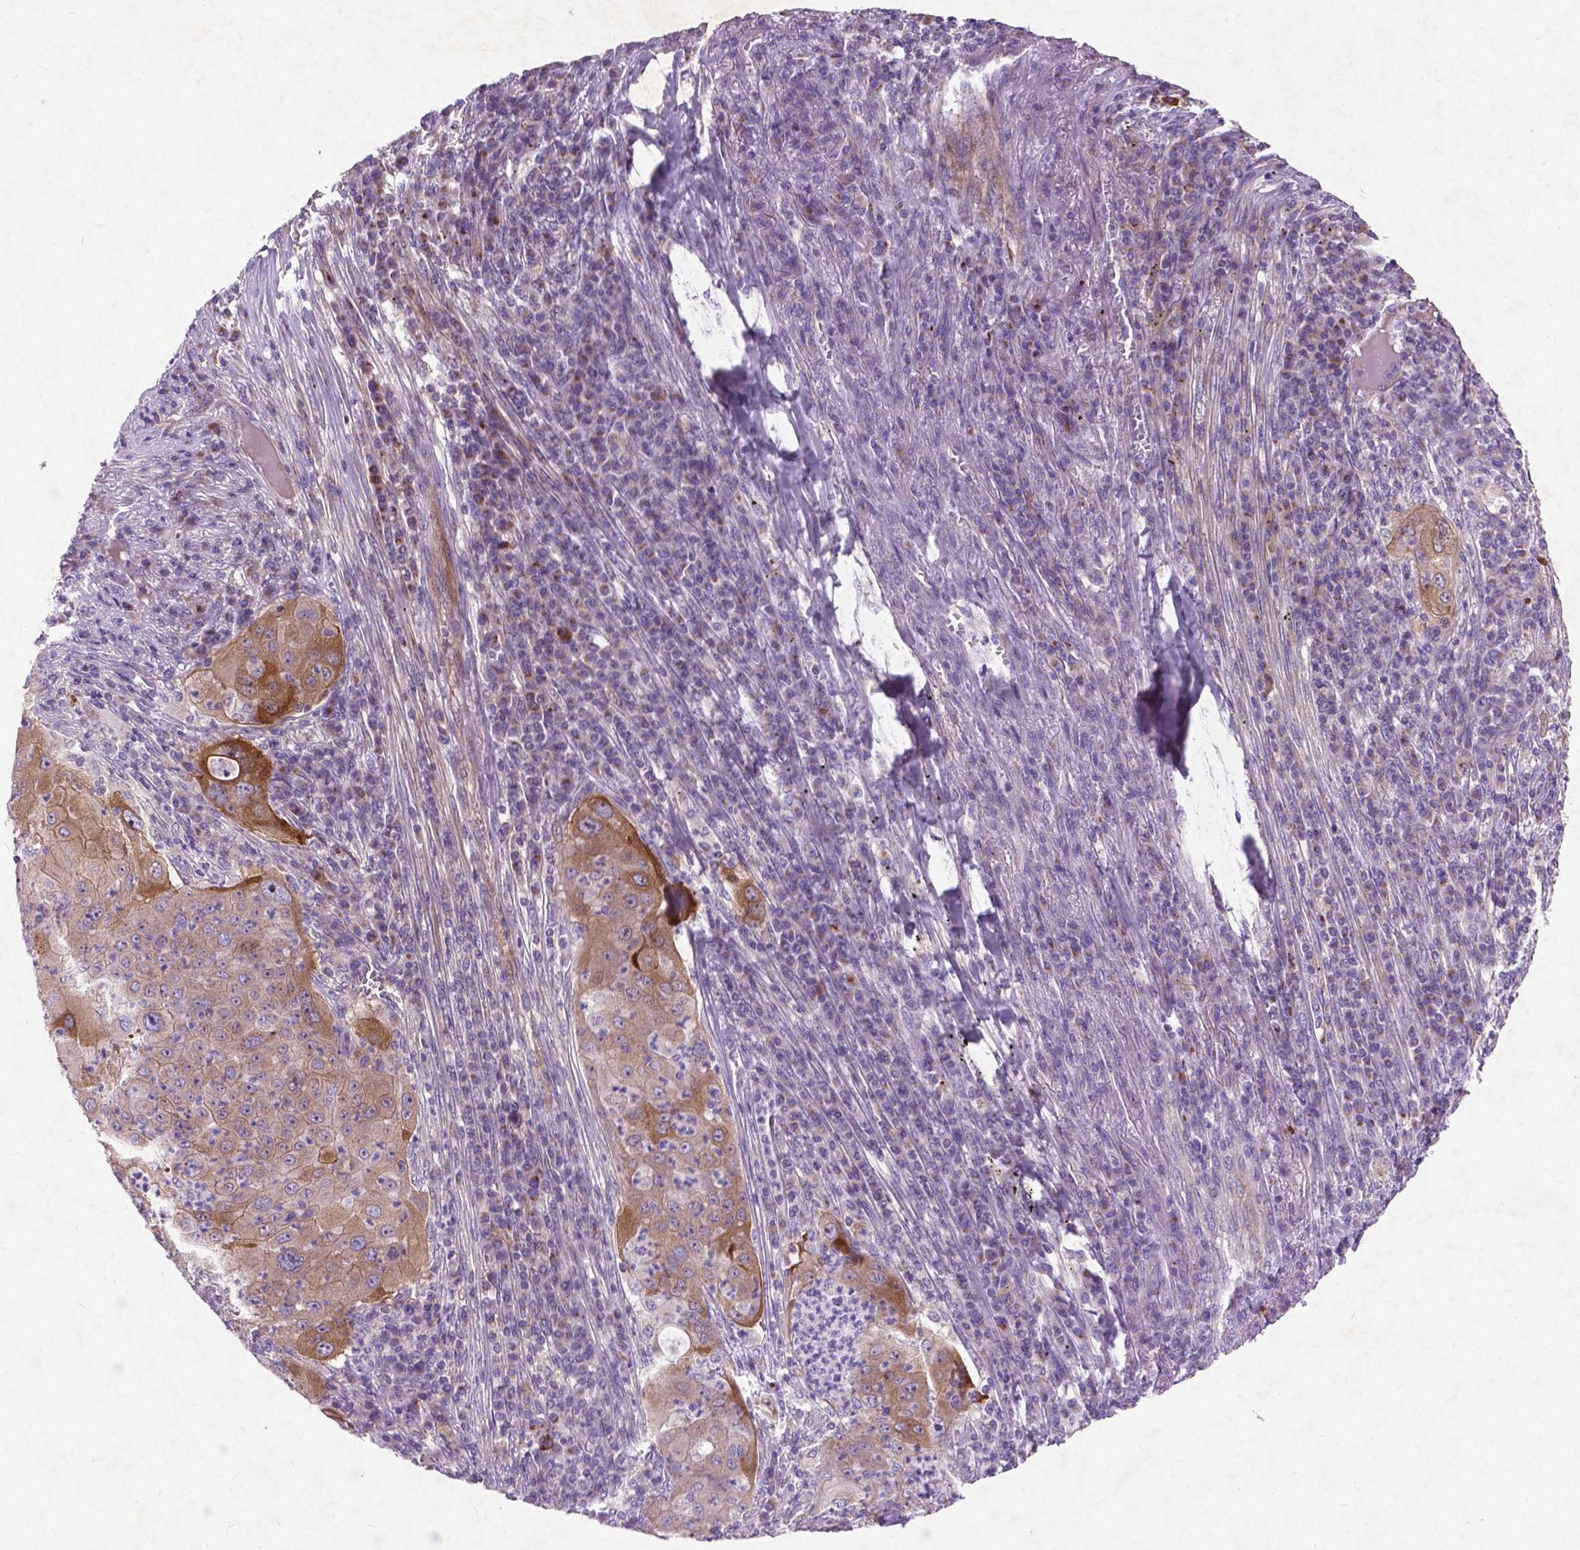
{"staining": {"intensity": "moderate", "quantity": "<25%", "location": "cytoplasmic/membranous"}, "tissue": "lung cancer", "cell_type": "Tumor cells", "image_type": "cancer", "snomed": [{"axis": "morphology", "description": "Squamous cell carcinoma, NOS"}, {"axis": "topography", "description": "Lung"}], "caption": "There is low levels of moderate cytoplasmic/membranous positivity in tumor cells of lung cancer (squamous cell carcinoma), as demonstrated by immunohistochemical staining (brown color).", "gene": "ATG4D", "patient": {"sex": "female", "age": 59}}